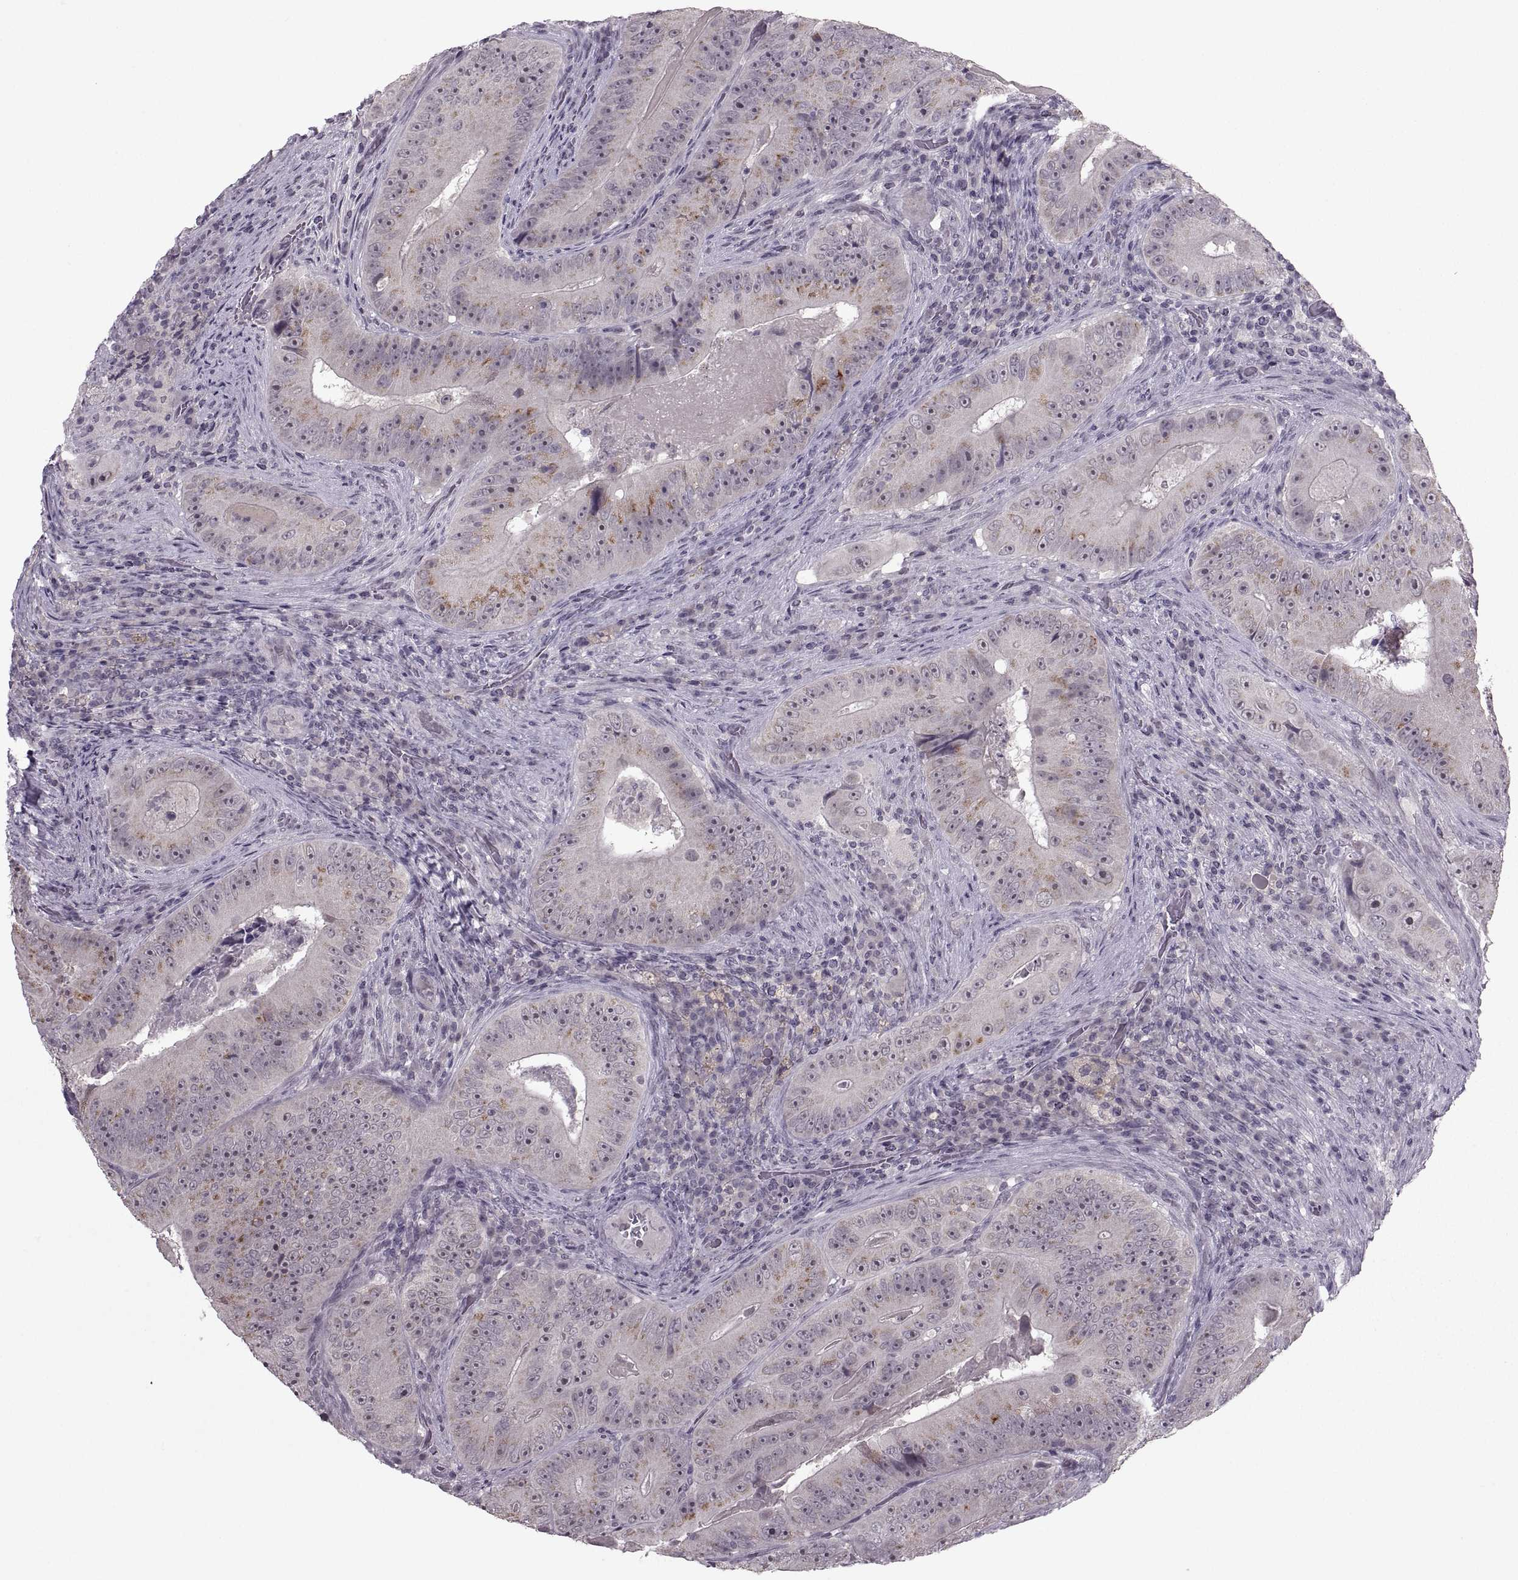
{"staining": {"intensity": "moderate", "quantity": "<25%", "location": "cytoplasmic/membranous"}, "tissue": "colorectal cancer", "cell_type": "Tumor cells", "image_type": "cancer", "snomed": [{"axis": "morphology", "description": "Adenocarcinoma, NOS"}, {"axis": "topography", "description": "Colon"}], "caption": "A low amount of moderate cytoplasmic/membranous positivity is appreciated in about <25% of tumor cells in colorectal cancer (adenocarcinoma) tissue.", "gene": "MGAT4D", "patient": {"sex": "female", "age": 86}}